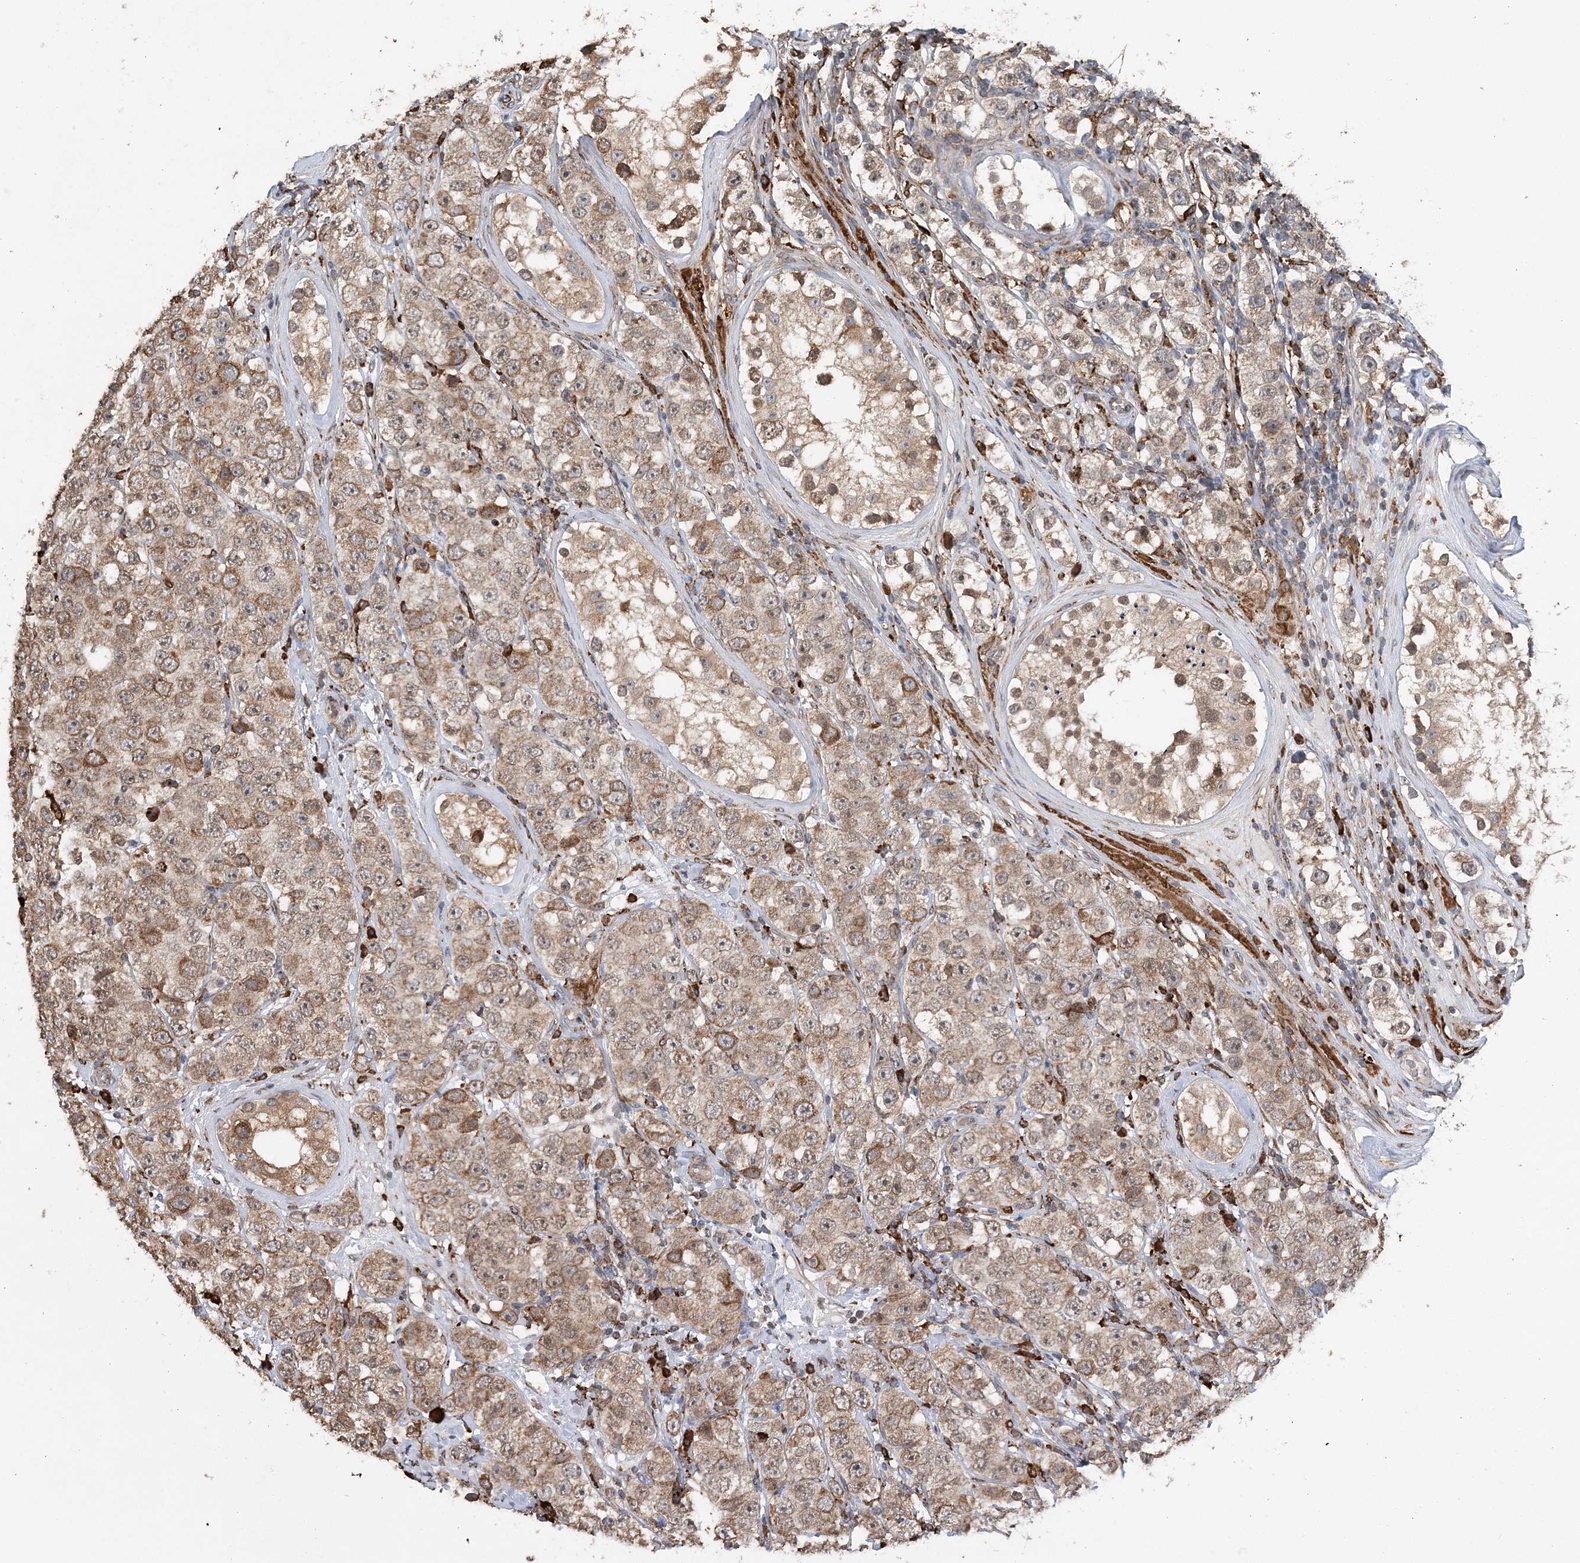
{"staining": {"intensity": "moderate", "quantity": ">75%", "location": "cytoplasmic/membranous"}, "tissue": "testis cancer", "cell_type": "Tumor cells", "image_type": "cancer", "snomed": [{"axis": "morphology", "description": "Seminoma, NOS"}, {"axis": "topography", "description": "Testis"}], "caption": "DAB (3,3'-diaminobenzidine) immunohistochemical staining of testis seminoma reveals moderate cytoplasmic/membranous protein staining in about >75% of tumor cells.", "gene": "WDR12", "patient": {"sex": "male", "age": 28}}